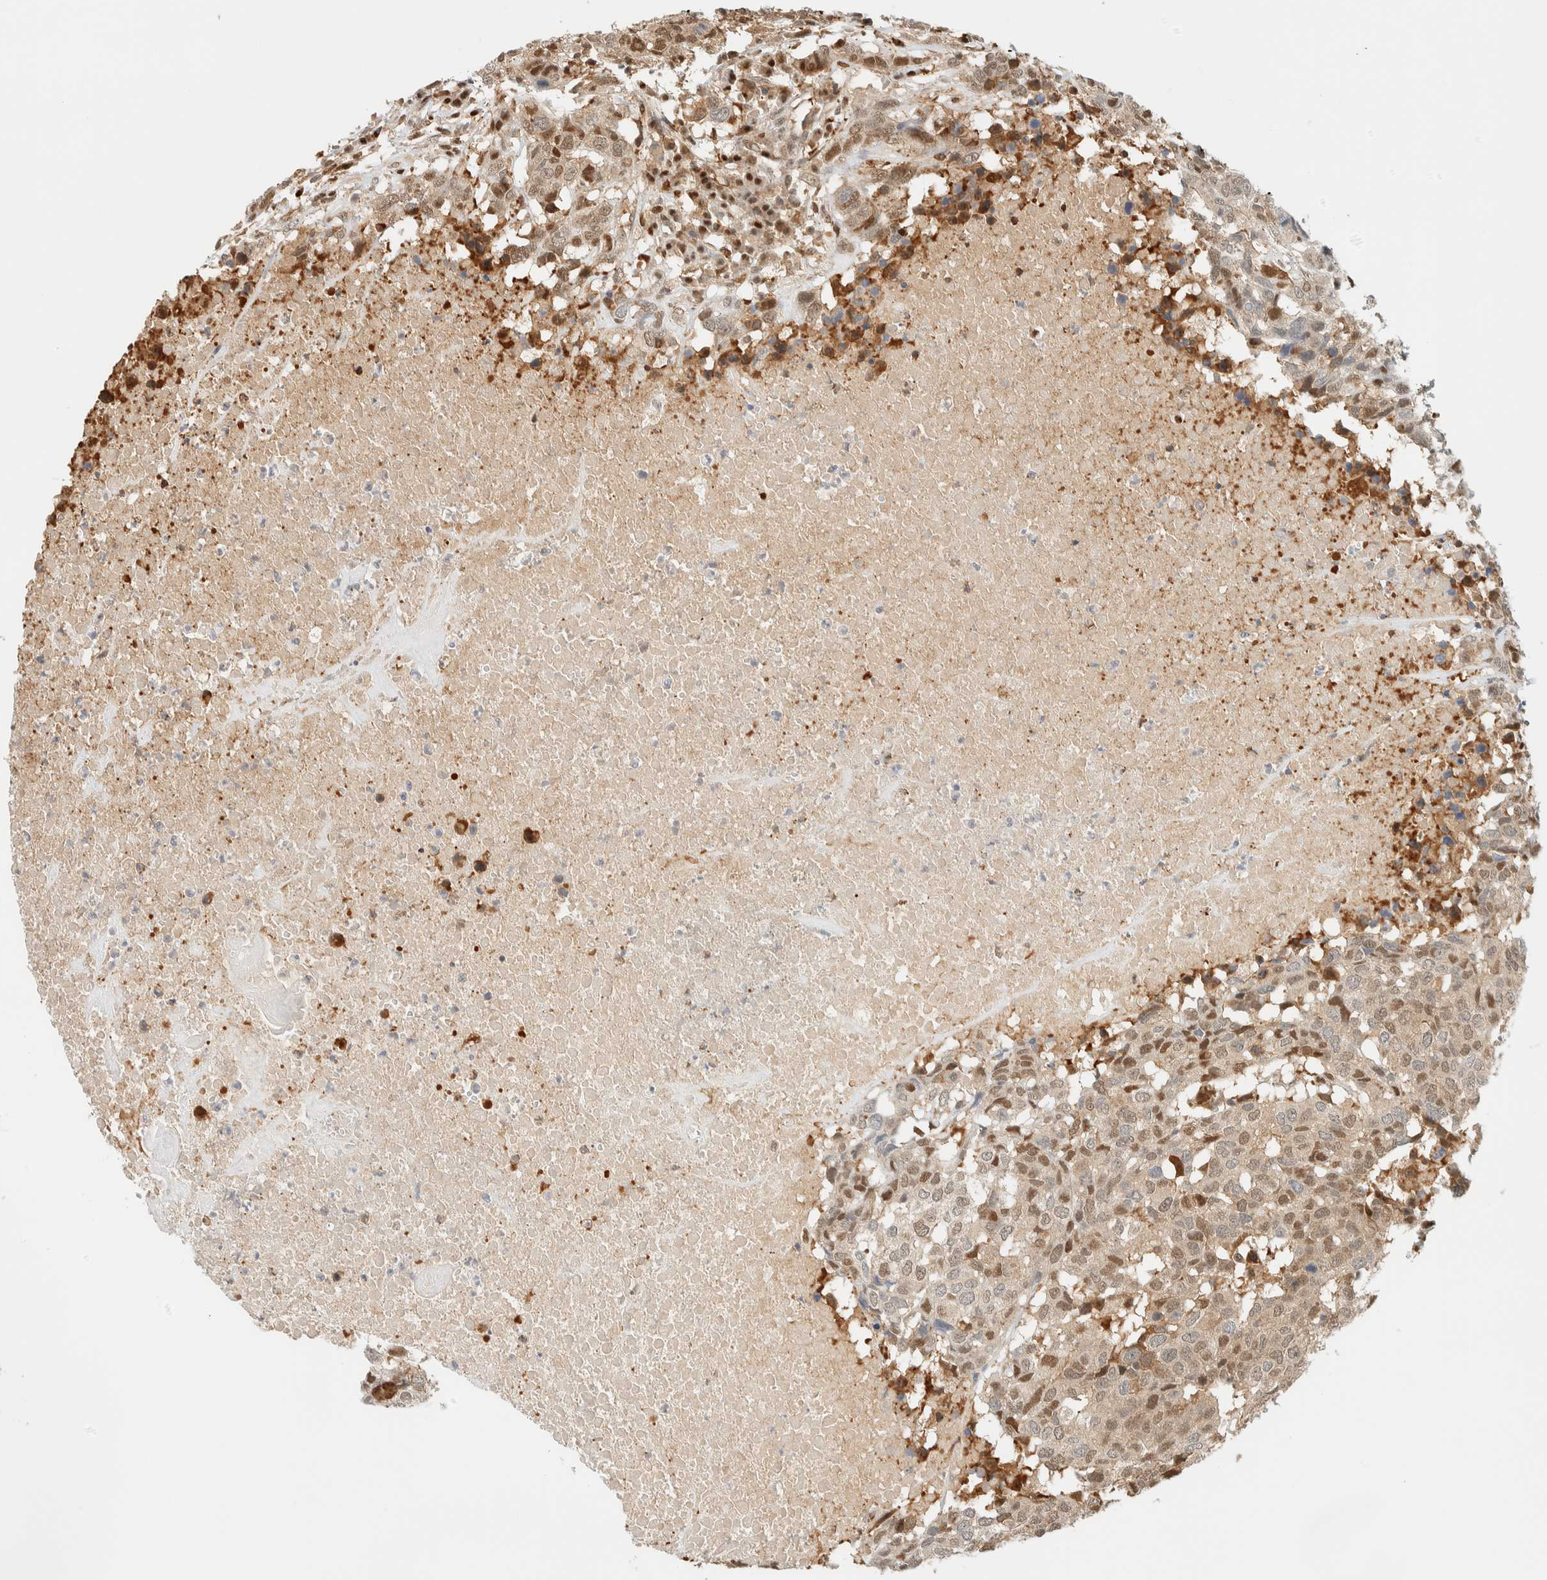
{"staining": {"intensity": "moderate", "quantity": ">75%", "location": "cytoplasmic/membranous,nuclear"}, "tissue": "head and neck cancer", "cell_type": "Tumor cells", "image_type": "cancer", "snomed": [{"axis": "morphology", "description": "Squamous cell carcinoma, NOS"}, {"axis": "topography", "description": "Head-Neck"}], "caption": "Brown immunohistochemical staining in squamous cell carcinoma (head and neck) shows moderate cytoplasmic/membranous and nuclear positivity in approximately >75% of tumor cells. (Brightfield microscopy of DAB IHC at high magnification).", "gene": "ZBTB37", "patient": {"sex": "male", "age": 66}}